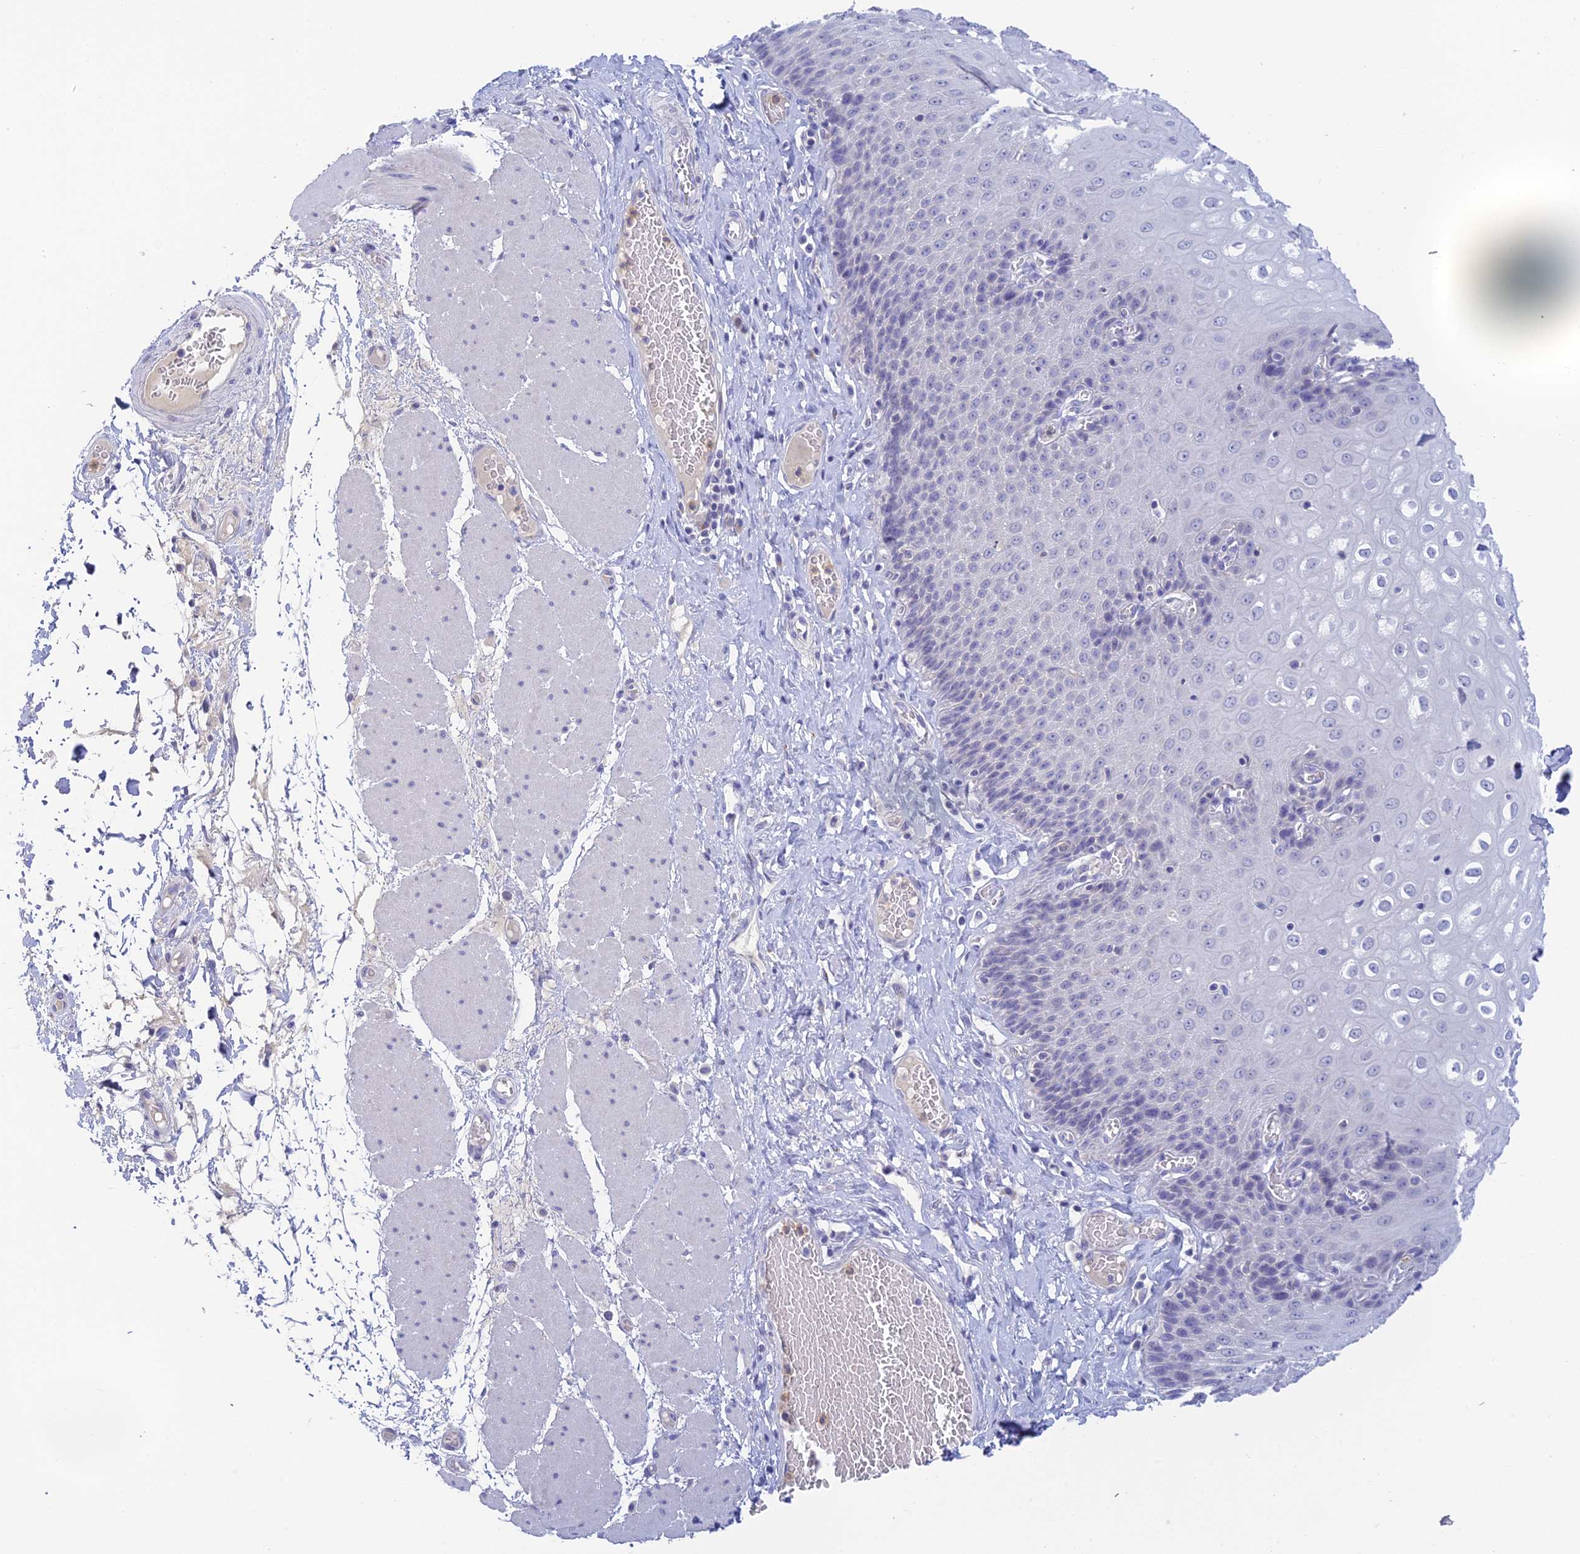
{"staining": {"intensity": "negative", "quantity": "none", "location": "none"}, "tissue": "esophagus", "cell_type": "Squamous epithelial cells", "image_type": "normal", "snomed": [{"axis": "morphology", "description": "Normal tissue, NOS"}, {"axis": "topography", "description": "Esophagus"}], "caption": "IHC image of benign esophagus: human esophagus stained with DAB reveals no significant protein positivity in squamous epithelial cells.", "gene": "INTS13", "patient": {"sex": "male", "age": 60}}